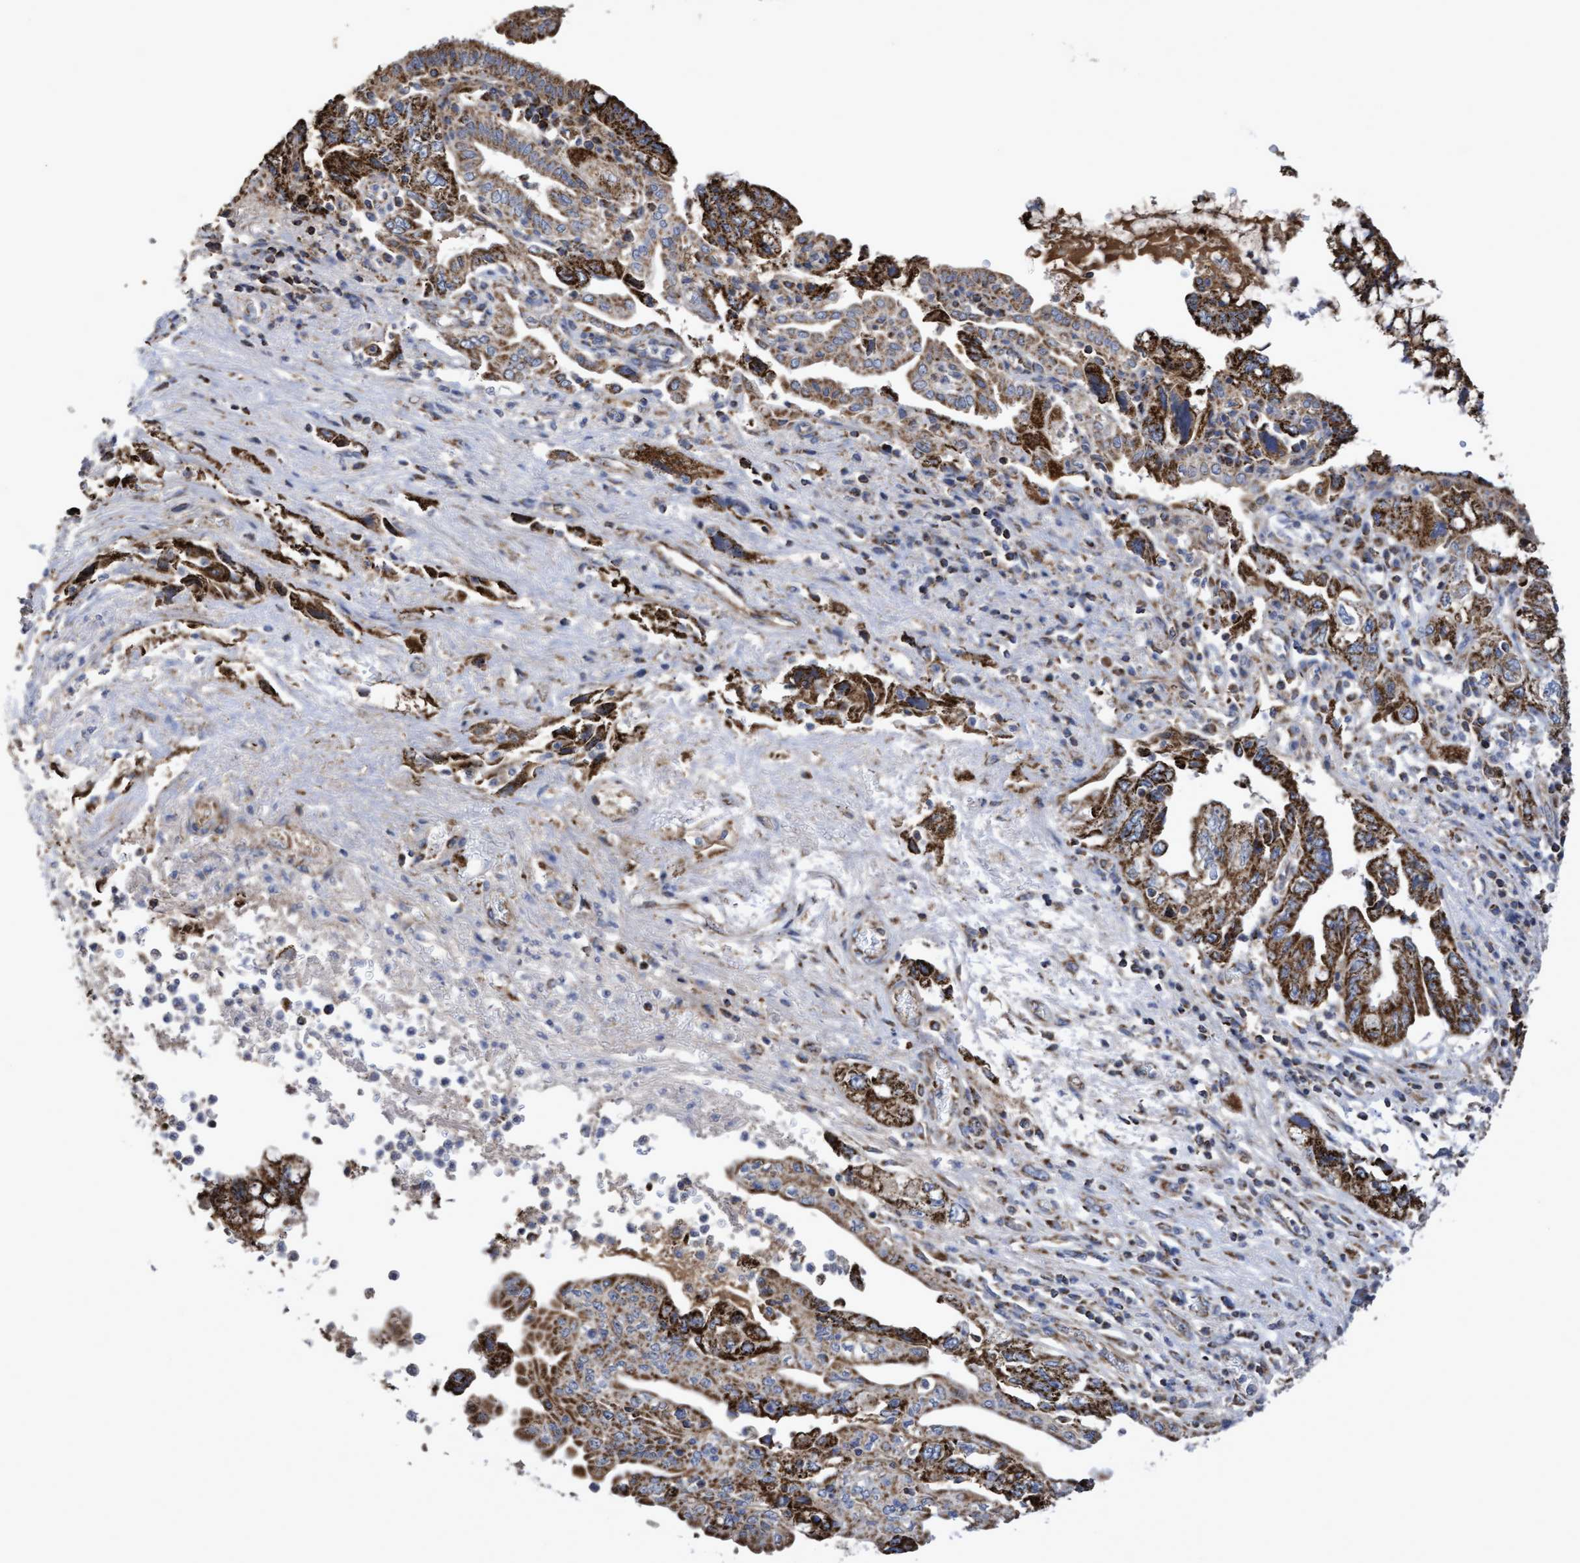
{"staining": {"intensity": "strong", "quantity": ">75%", "location": "cytoplasmic/membranous"}, "tissue": "pancreatic cancer", "cell_type": "Tumor cells", "image_type": "cancer", "snomed": [{"axis": "morphology", "description": "Adenocarcinoma, NOS"}, {"axis": "topography", "description": "Pancreas"}], "caption": "Tumor cells show strong cytoplasmic/membranous expression in about >75% of cells in pancreatic adenocarcinoma. The protein is stained brown, and the nuclei are stained in blue (DAB (3,3'-diaminobenzidine) IHC with brightfield microscopy, high magnification).", "gene": "COBL", "patient": {"sex": "female", "age": 73}}